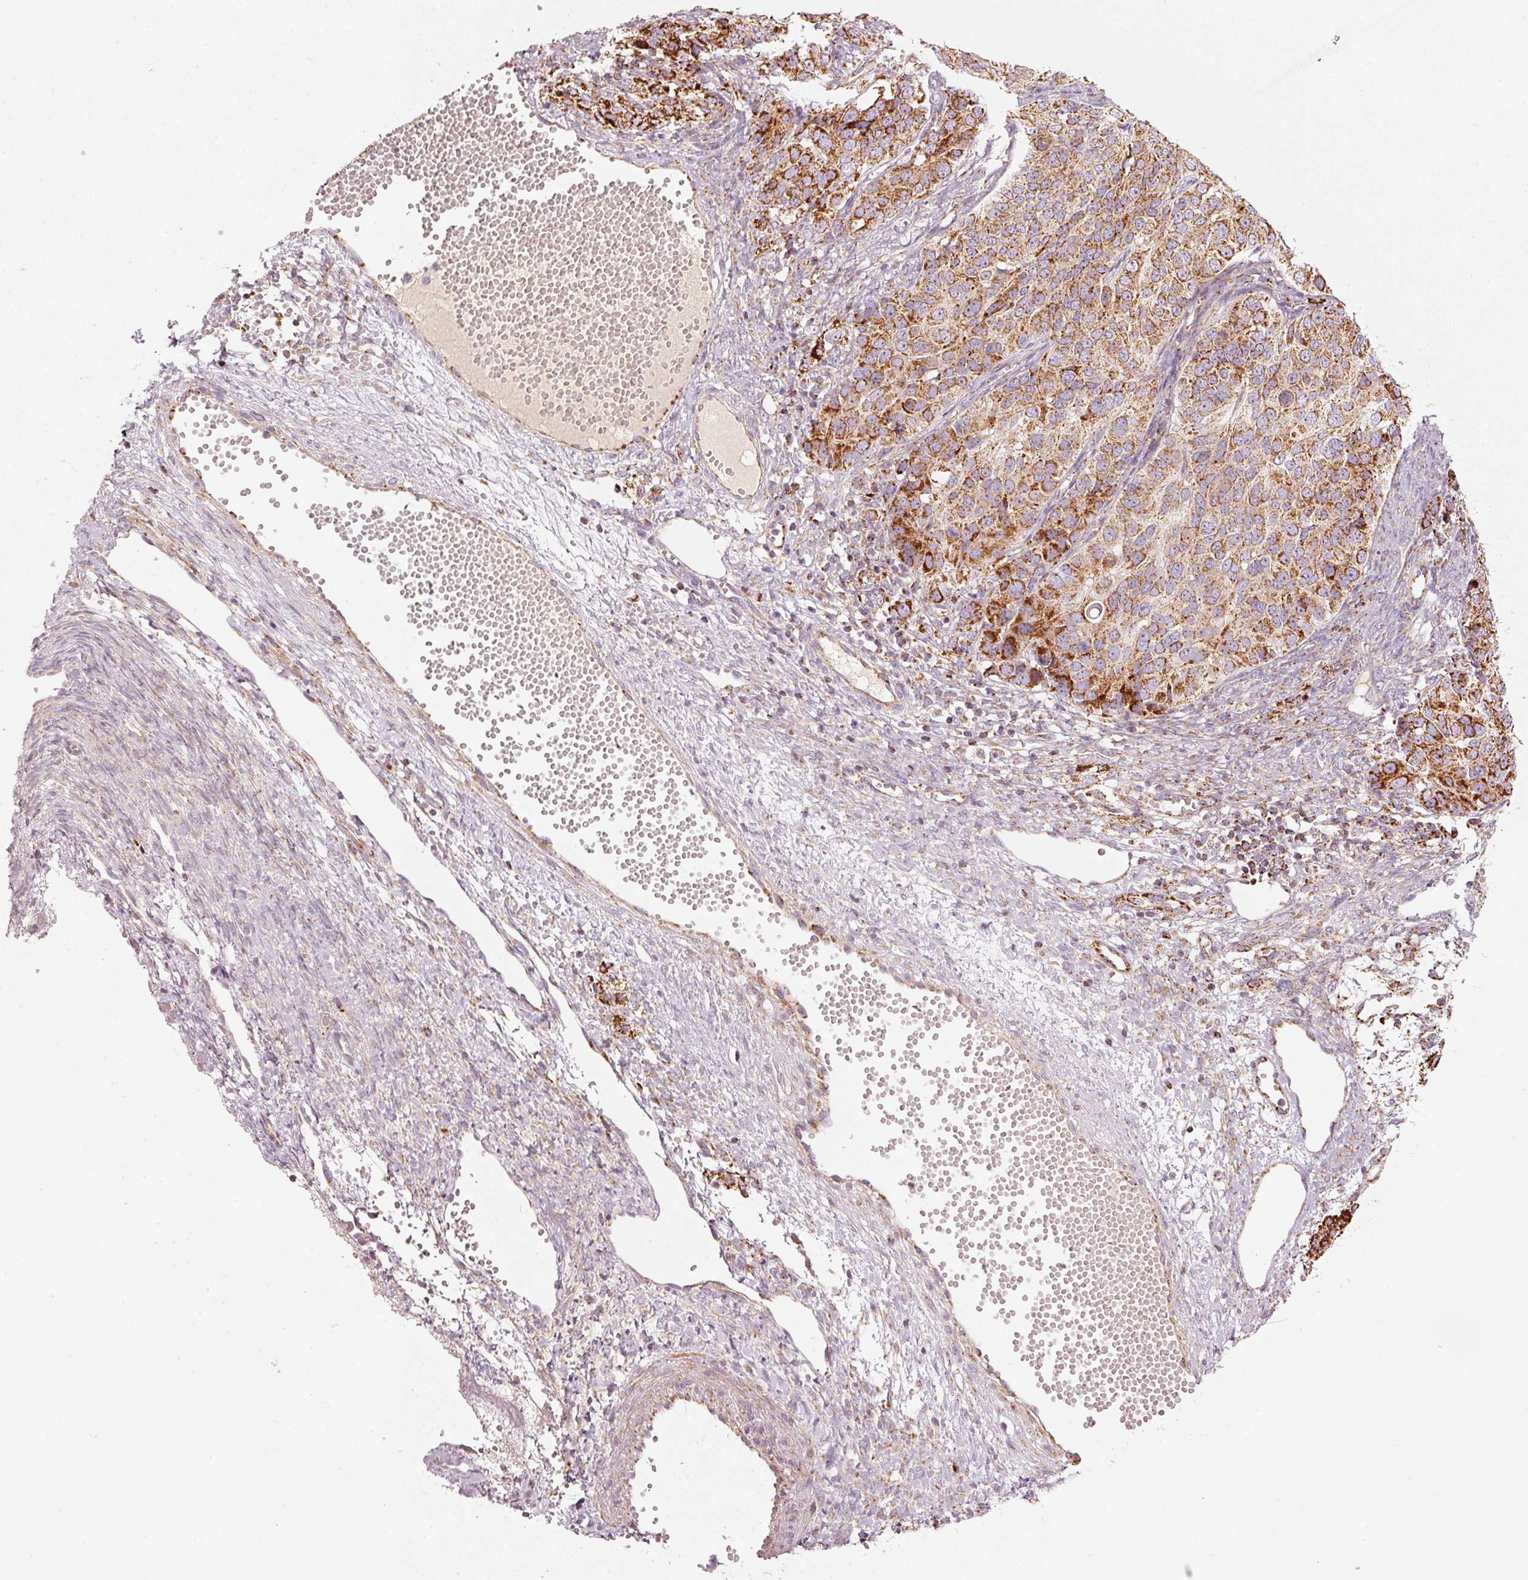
{"staining": {"intensity": "moderate", "quantity": "25%-75%", "location": "cytoplasmic/membranous"}, "tissue": "ovarian cancer", "cell_type": "Tumor cells", "image_type": "cancer", "snomed": [{"axis": "morphology", "description": "Carcinoma, endometroid"}, {"axis": "topography", "description": "Ovary"}], "caption": "A brown stain shows moderate cytoplasmic/membranous positivity of a protein in human ovarian endometroid carcinoma tumor cells. Immunohistochemistry (ihc) stains the protein of interest in brown and the nuclei are stained blue.", "gene": "C17orf98", "patient": {"sex": "female", "age": 51}}